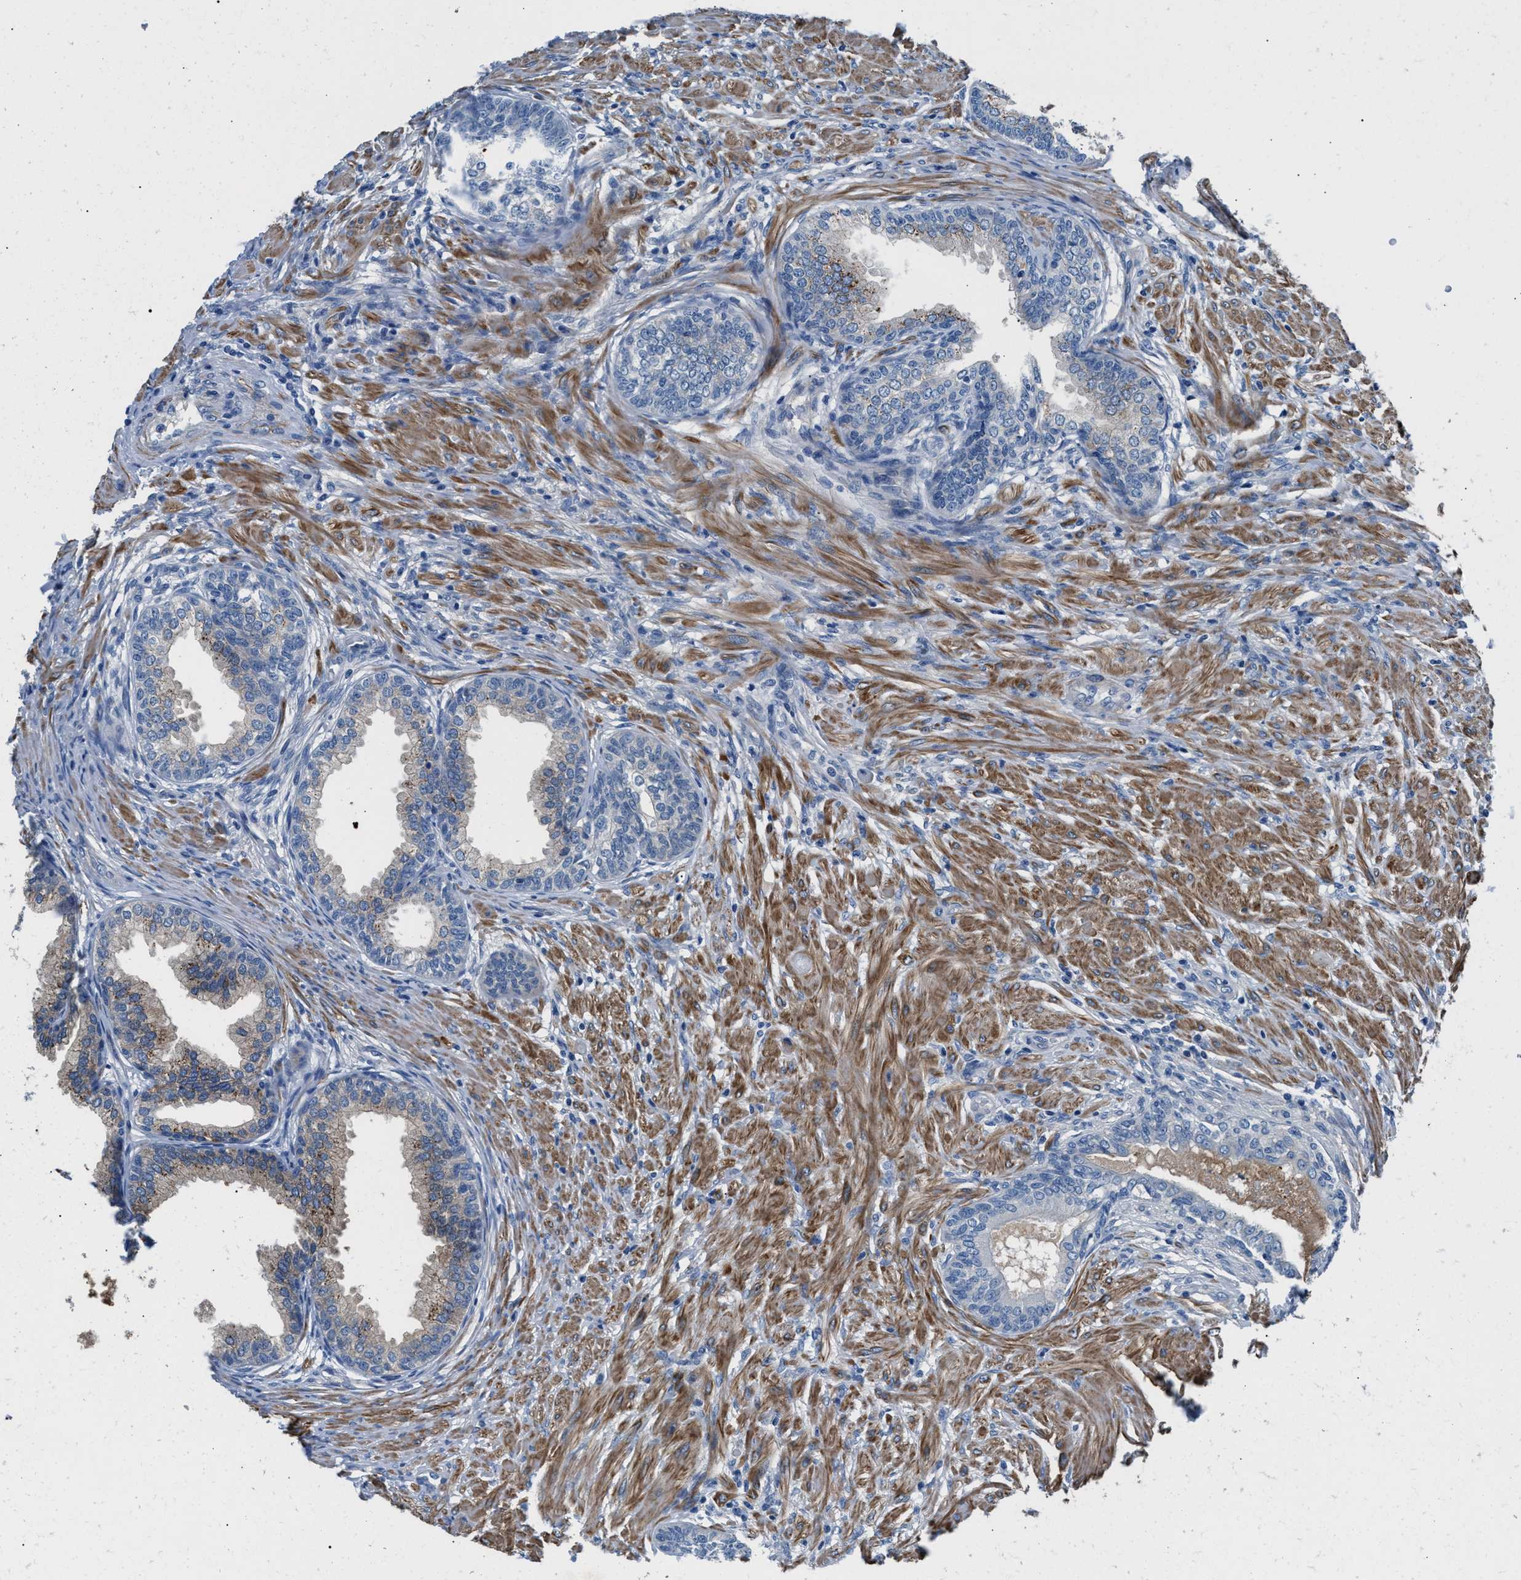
{"staining": {"intensity": "weak", "quantity": "25%-75%", "location": "cytoplasmic/membranous"}, "tissue": "prostate", "cell_type": "Glandular cells", "image_type": "normal", "snomed": [{"axis": "morphology", "description": "Normal tissue, NOS"}, {"axis": "topography", "description": "Prostate"}], "caption": "A brown stain labels weak cytoplasmic/membranous staining of a protein in glandular cells of benign prostate.", "gene": "CDRT4", "patient": {"sex": "male", "age": 76}}